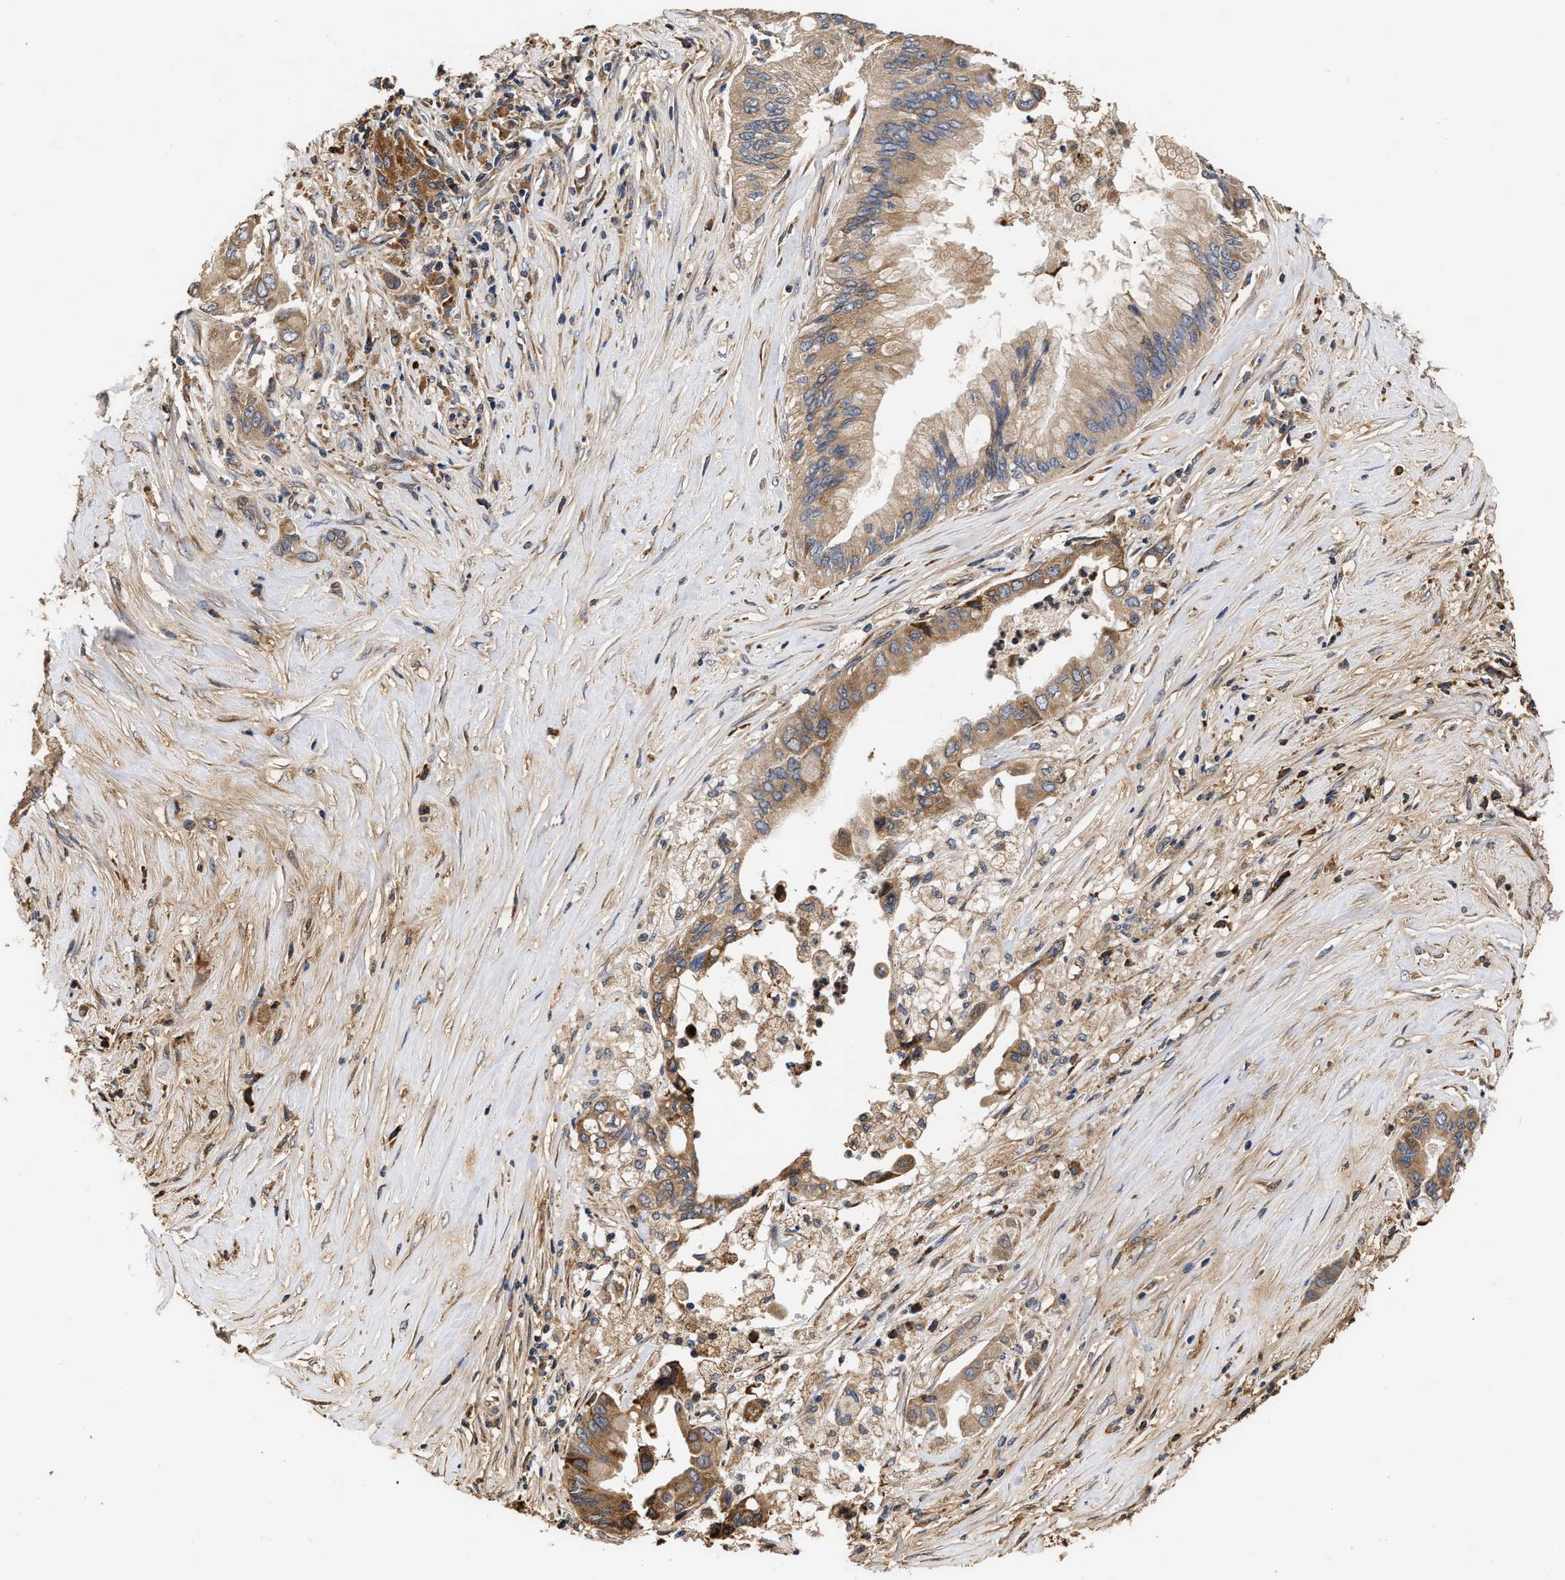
{"staining": {"intensity": "moderate", "quantity": ">75%", "location": "cytoplasmic/membranous"}, "tissue": "pancreatic cancer", "cell_type": "Tumor cells", "image_type": "cancer", "snomed": [{"axis": "morphology", "description": "Adenocarcinoma, NOS"}, {"axis": "topography", "description": "Pancreas"}], "caption": "This is an image of IHC staining of pancreatic adenocarcinoma, which shows moderate positivity in the cytoplasmic/membranous of tumor cells.", "gene": "GOSR1", "patient": {"sex": "female", "age": 73}}